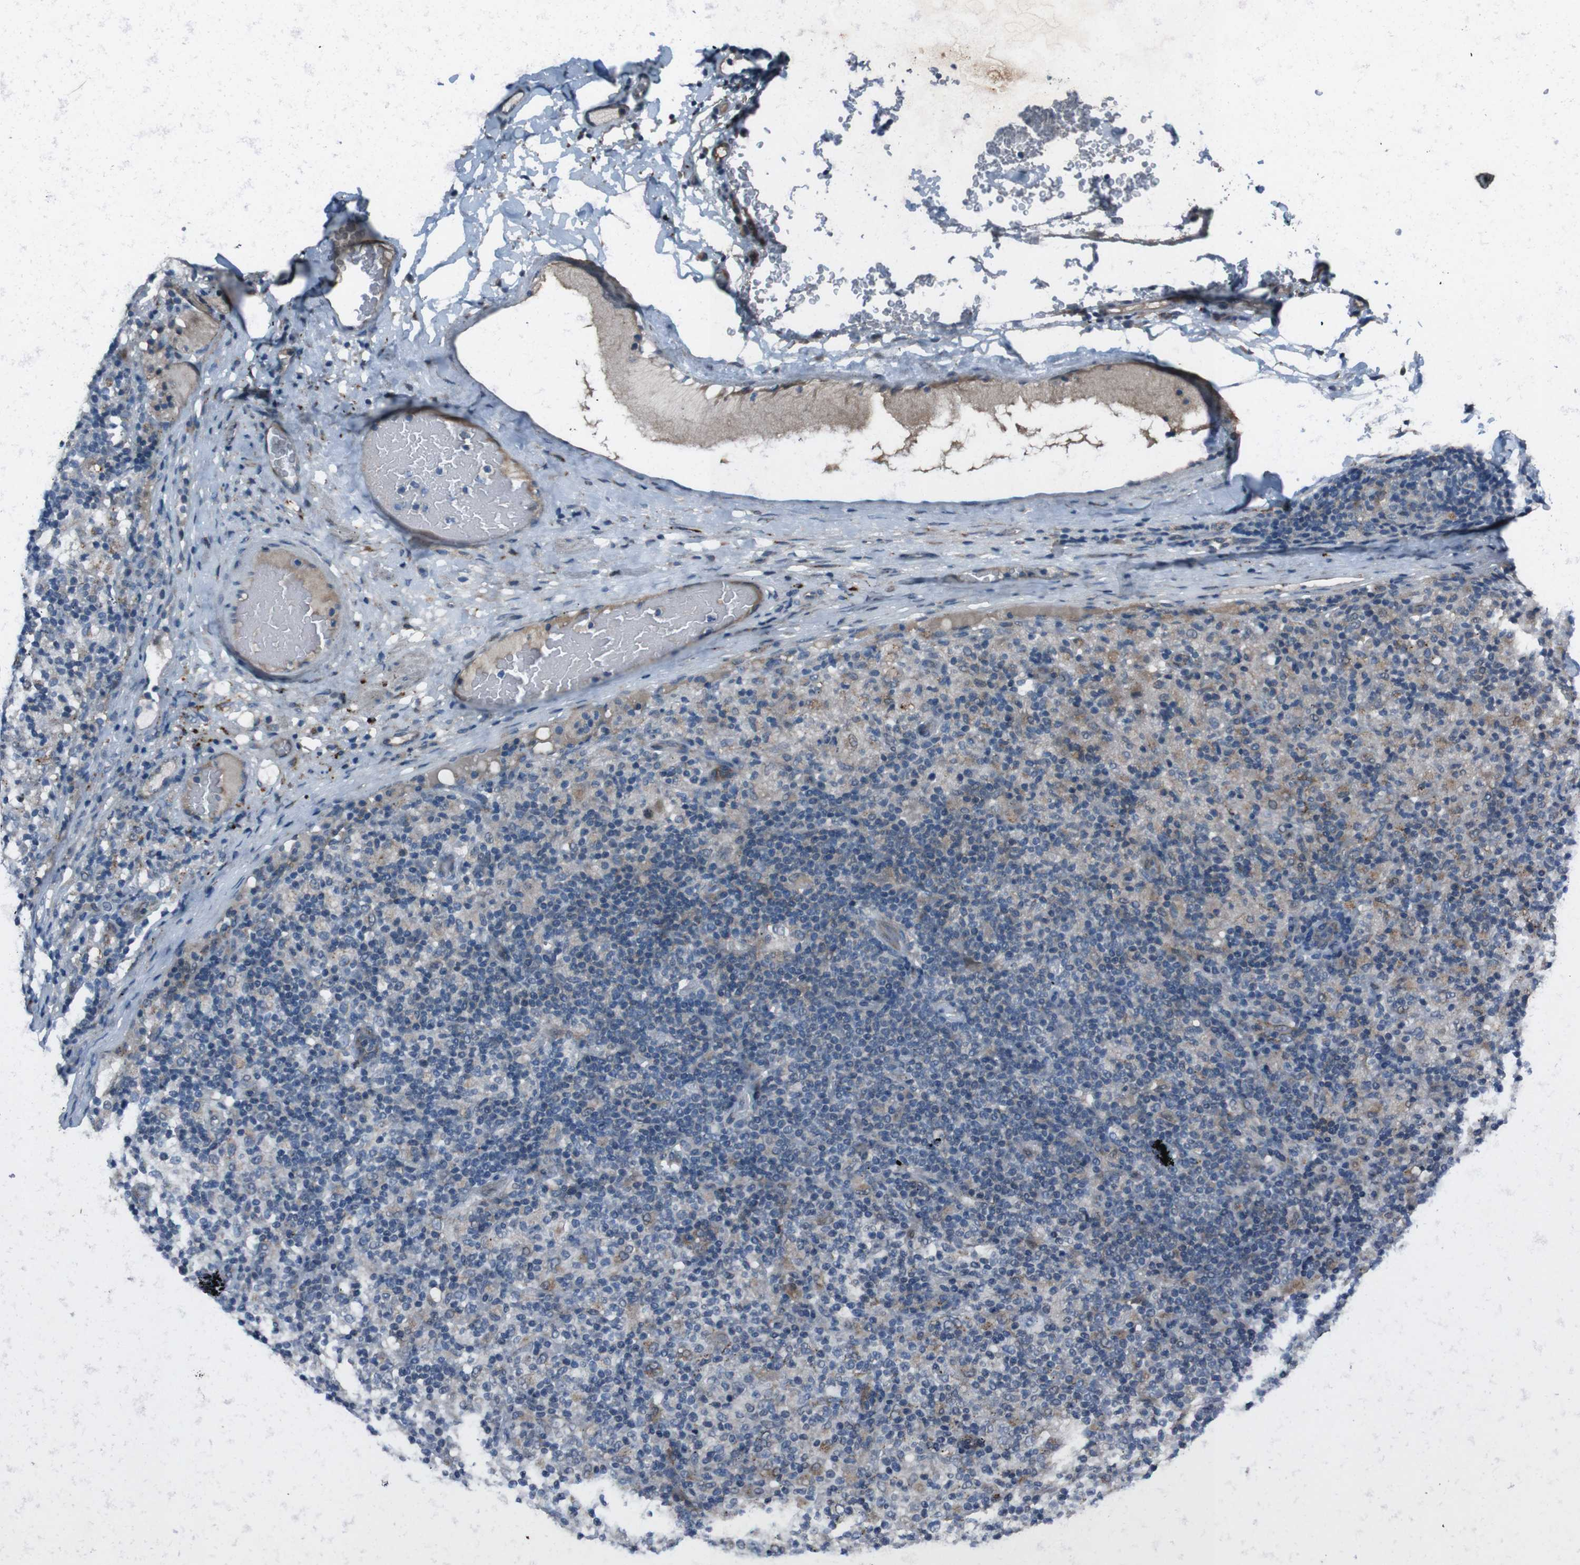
{"staining": {"intensity": "weak", "quantity": "<25%", "location": "cytoplasmic/membranous"}, "tissue": "lymphoma", "cell_type": "Tumor cells", "image_type": "cancer", "snomed": [{"axis": "morphology", "description": "Hodgkin's disease, NOS"}, {"axis": "topography", "description": "Lymph node"}], "caption": "Tumor cells show no significant protein positivity in Hodgkin's disease.", "gene": "EFNA5", "patient": {"sex": "male", "age": 70}}